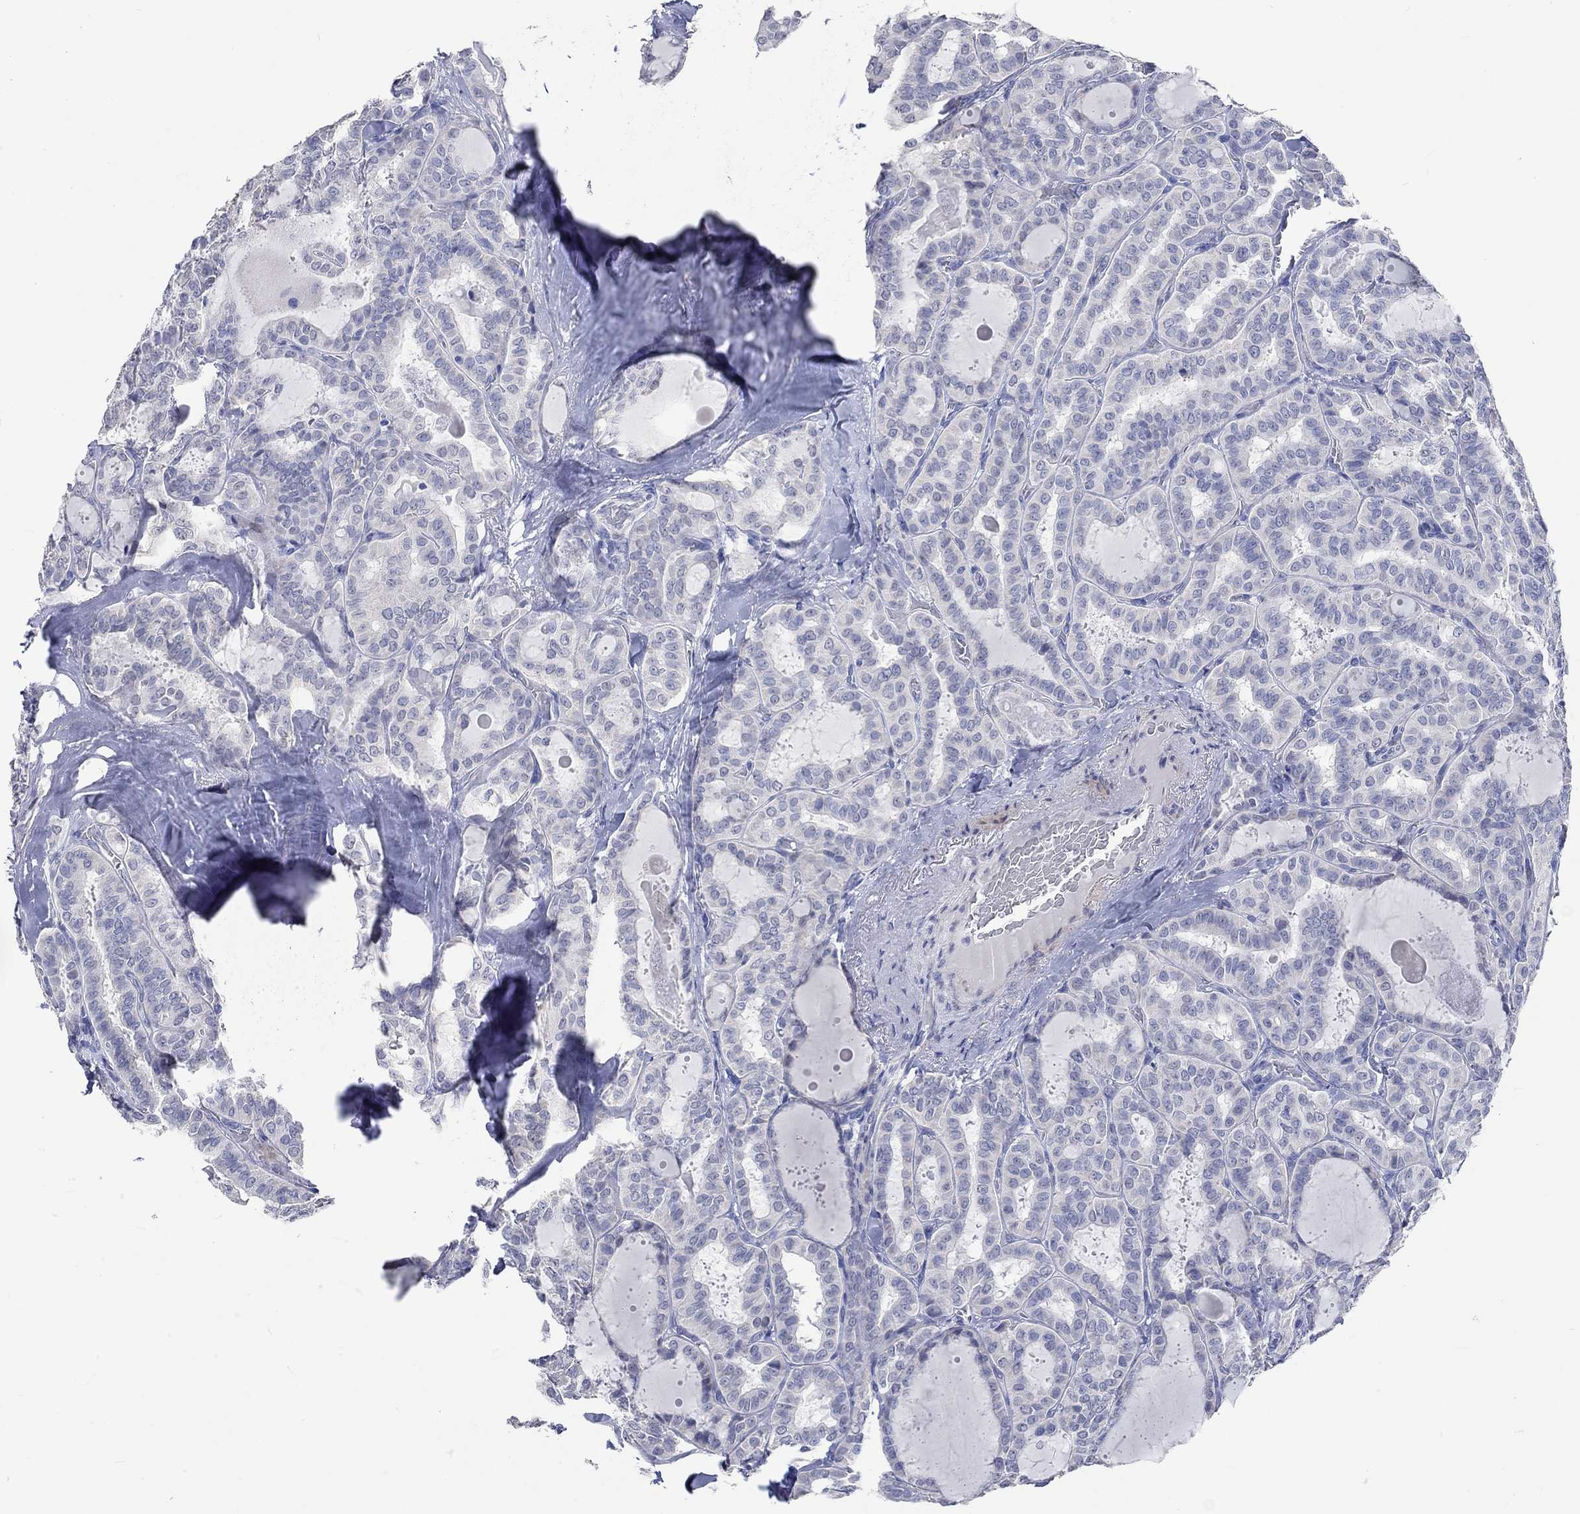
{"staining": {"intensity": "negative", "quantity": "none", "location": "none"}, "tissue": "thyroid cancer", "cell_type": "Tumor cells", "image_type": "cancer", "snomed": [{"axis": "morphology", "description": "Papillary adenocarcinoma, NOS"}, {"axis": "topography", "description": "Thyroid gland"}], "caption": "Human thyroid papillary adenocarcinoma stained for a protein using immunohistochemistry exhibits no staining in tumor cells.", "gene": "C4orf47", "patient": {"sex": "female", "age": 39}}